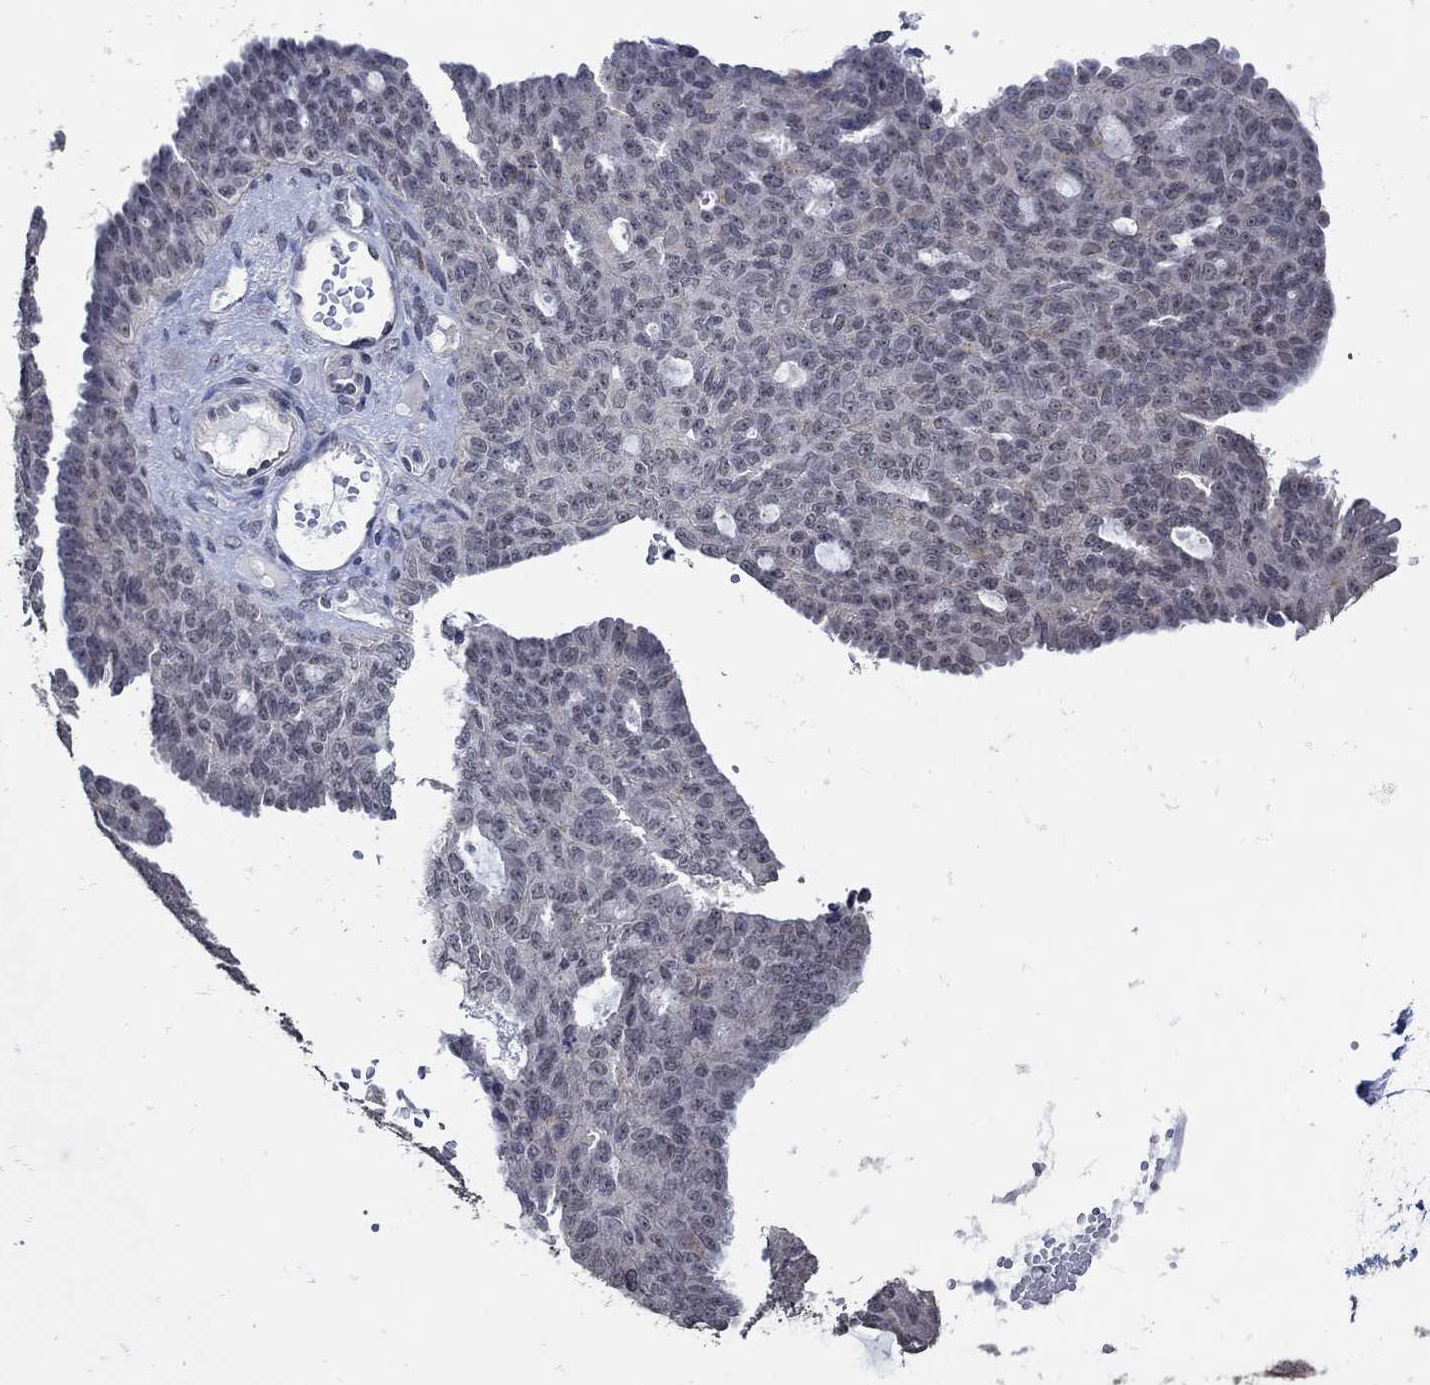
{"staining": {"intensity": "negative", "quantity": "none", "location": "none"}, "tissue": "ovarian cancer", "cell_type": "Tumor cells", "image_type": "cancer", "snomed": [{"axis": "morphology", "description": "Cystadenocarcinoma, serous, NOS"}, {"axis": "topography", "description": "Ovary"}], "caption": "Ovarian cancer was stained to show a protein in brown. There is no significant expression in tumor cells.", "gene": "KCNN3", "patient": {"sex": "female", "age": 71}}